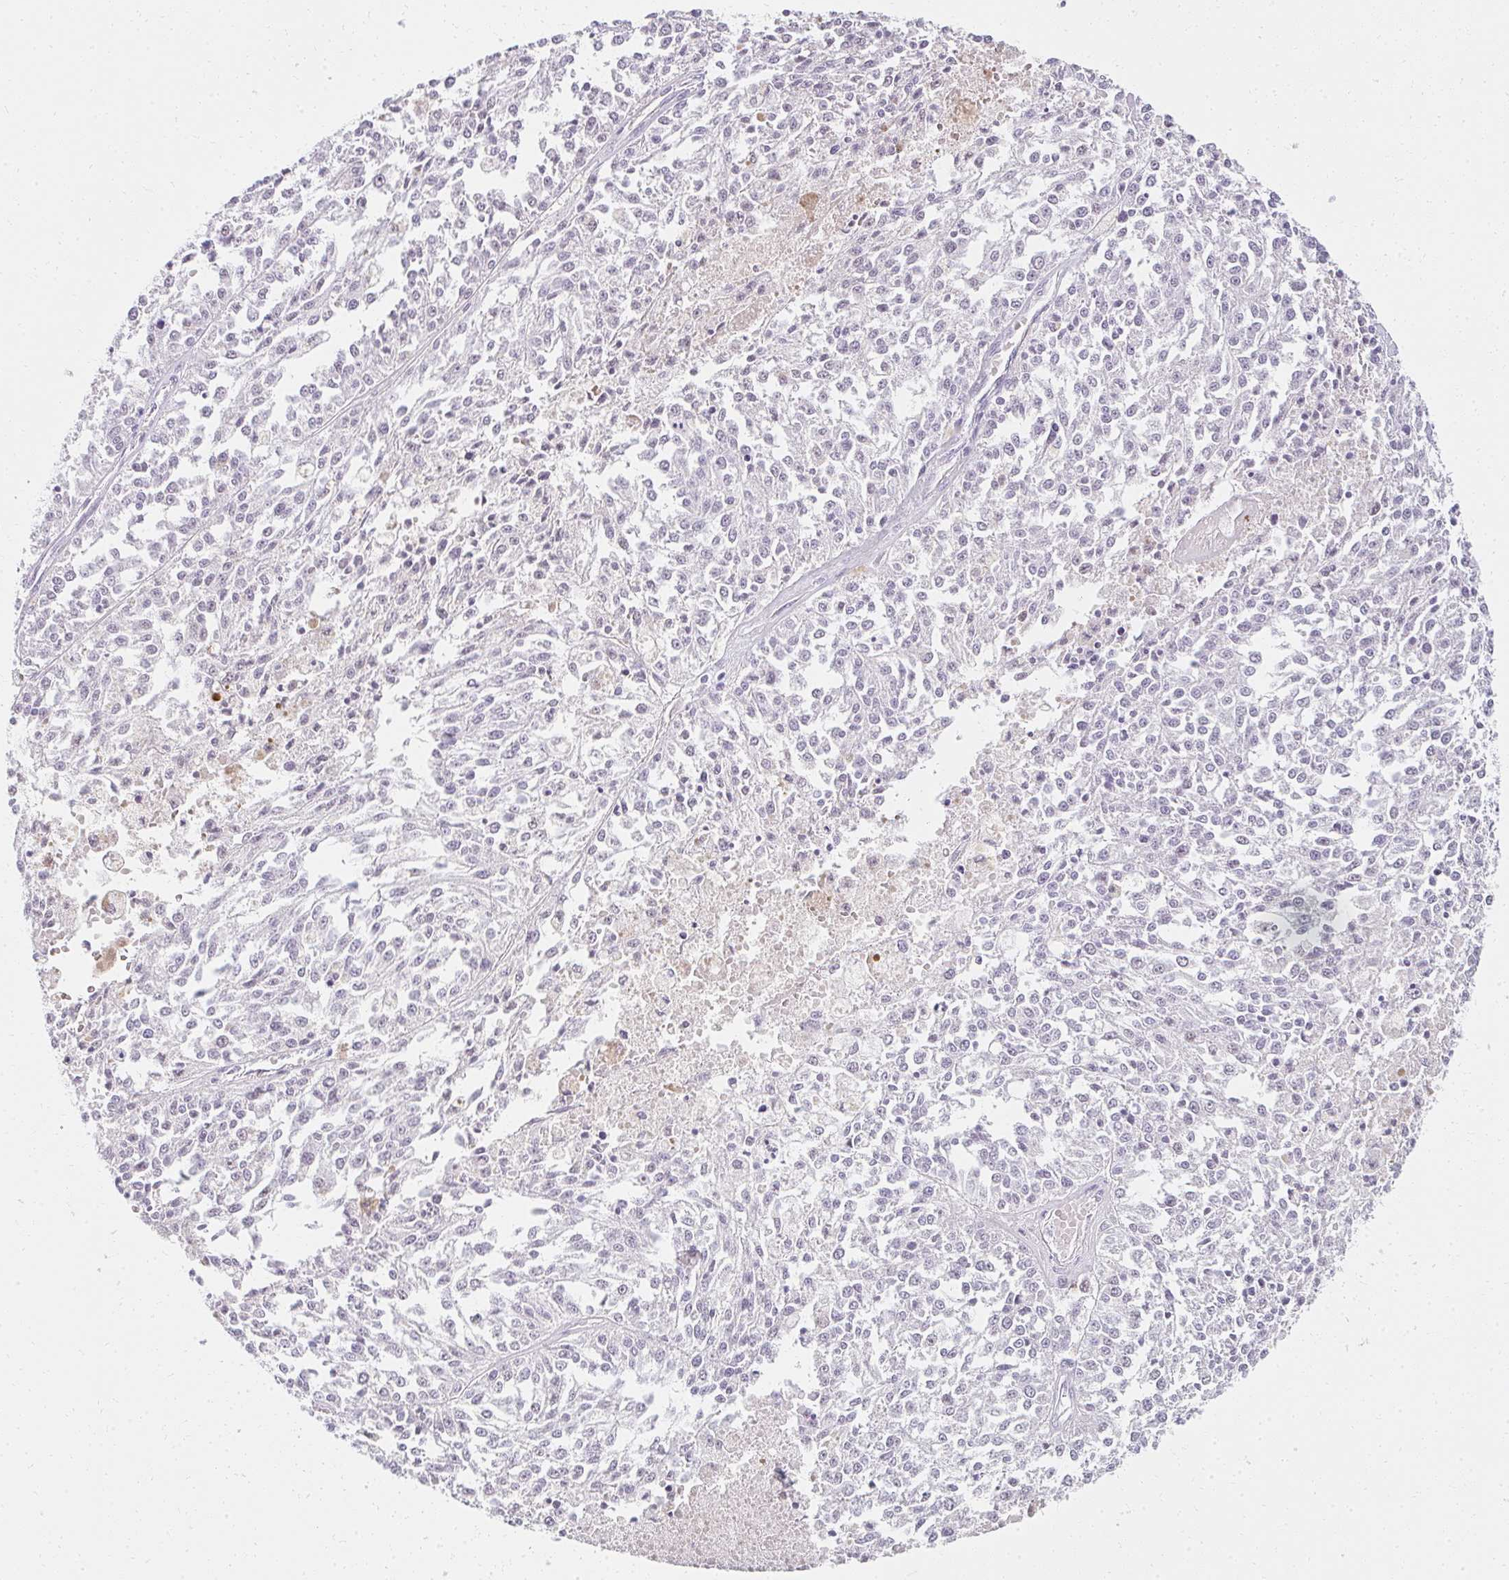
{"staining": {"intensity": "negative", "quantity": "none", "location": "none"}, "tissue": "melanoma", "cell_type": "Tumor cells", "image_type": "cancer", "snomed": [{"axis": "morphology", "description": "Malignant melanoma, NOS"}, {"axis": "topography", "description": "Skin"}], "caption": "This is a photomicrograph of IHC staining of malignant melanoma, which shows no positivity in tumor cells.", "gene": "PPP1R3G", "patient": {"sex": "female", "age": 64}}